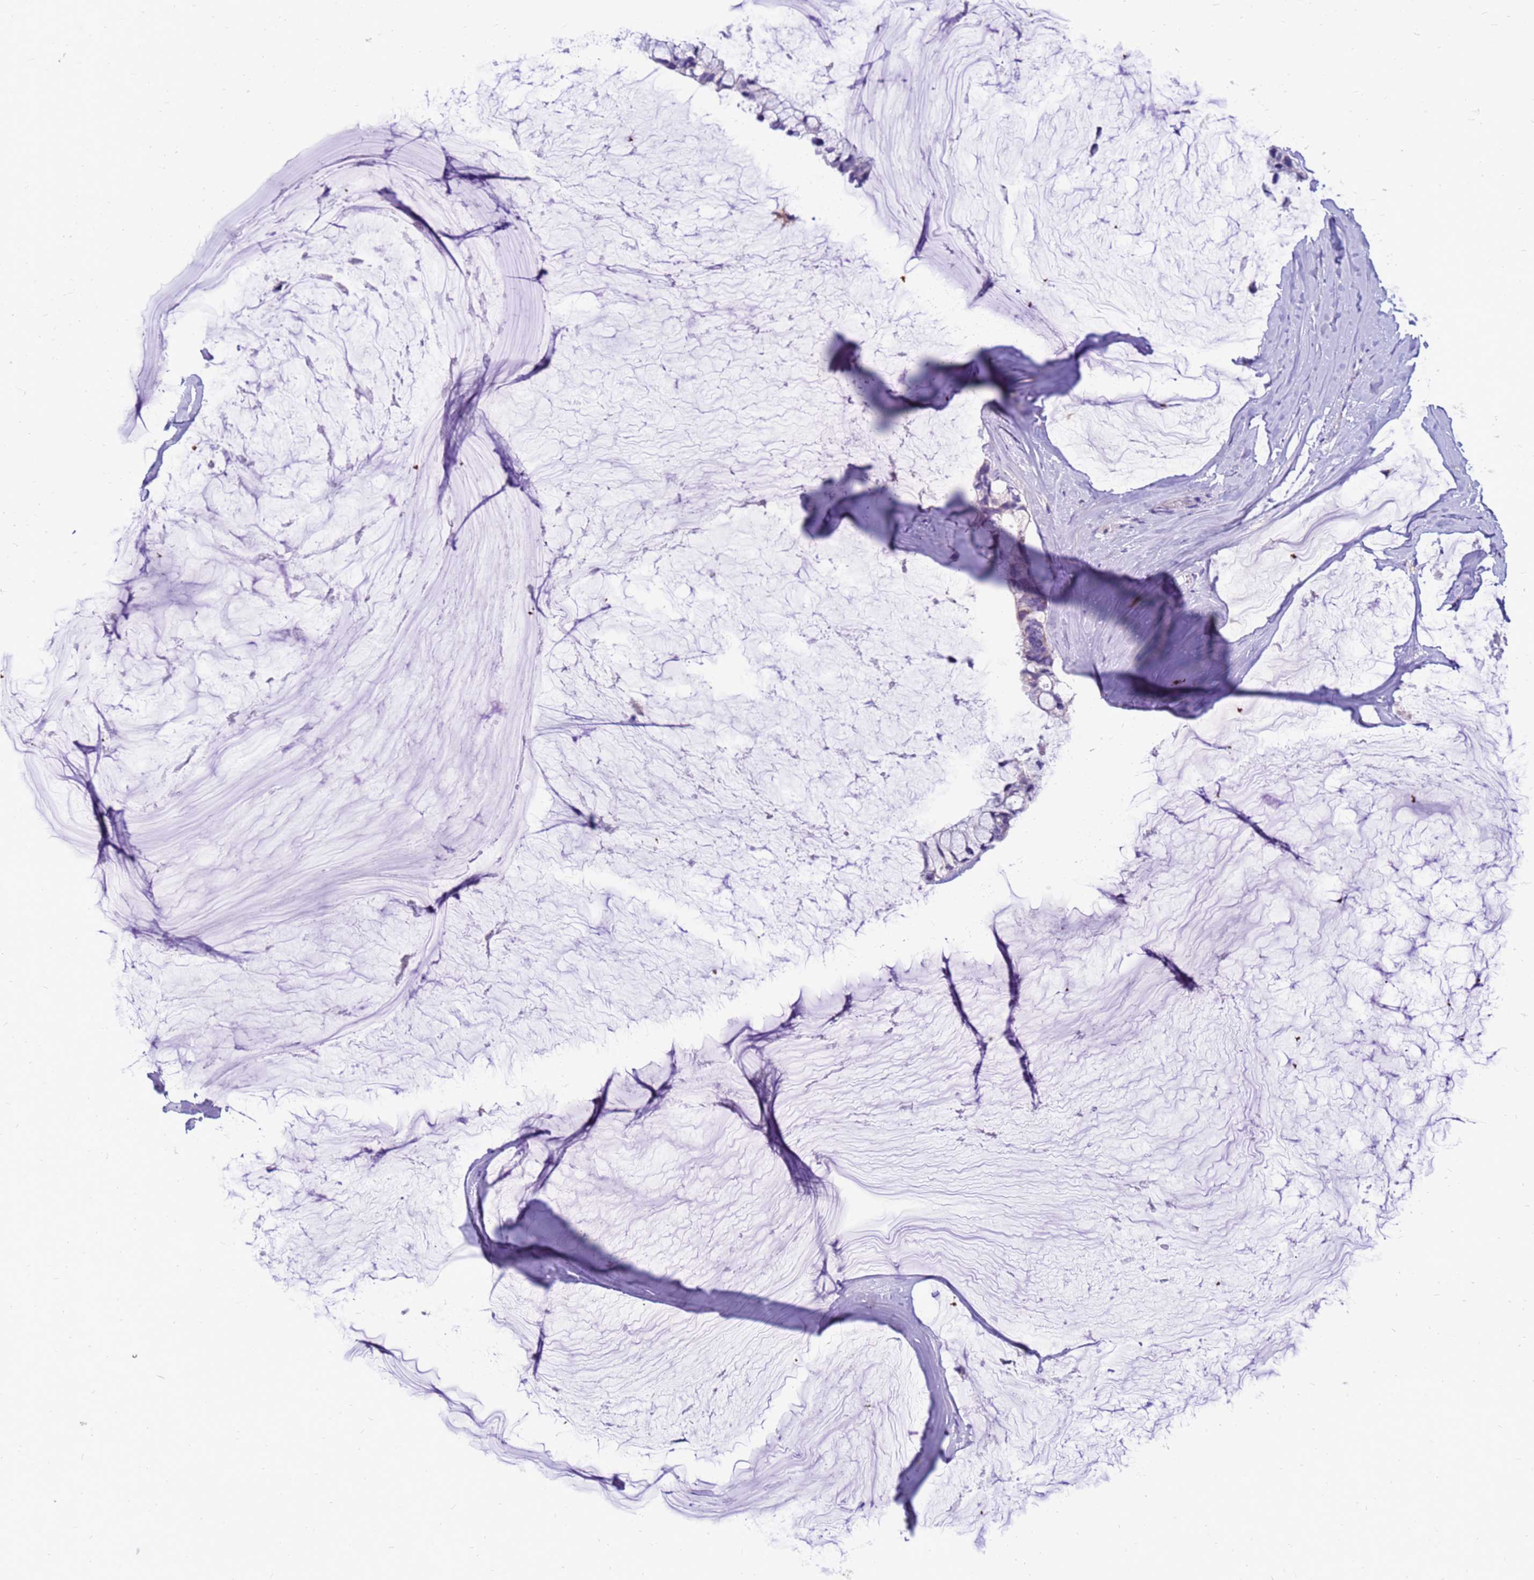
{"staining": {"intensity": "negative", "quantity": "none", "location": "none"}, "tissue": "ovarian cancer", "cell_type": "Tumor cells", "image_type": "cancer", "snomed": [{"axis": "morphology", "description": "Cystadenocarcinoma, mucinous, NOS"}, {"axis": "topography", "description": "Ovary"}], "caption": "IHC histopathology image of neoplastic tissue: human mucinous cystadenocarcinoma (ovarian) stained with DAB demonstrates no significant protein staining in tumor cells.", "gene": "PDE10A", "patient": {"sex": "female", "age": 39}}